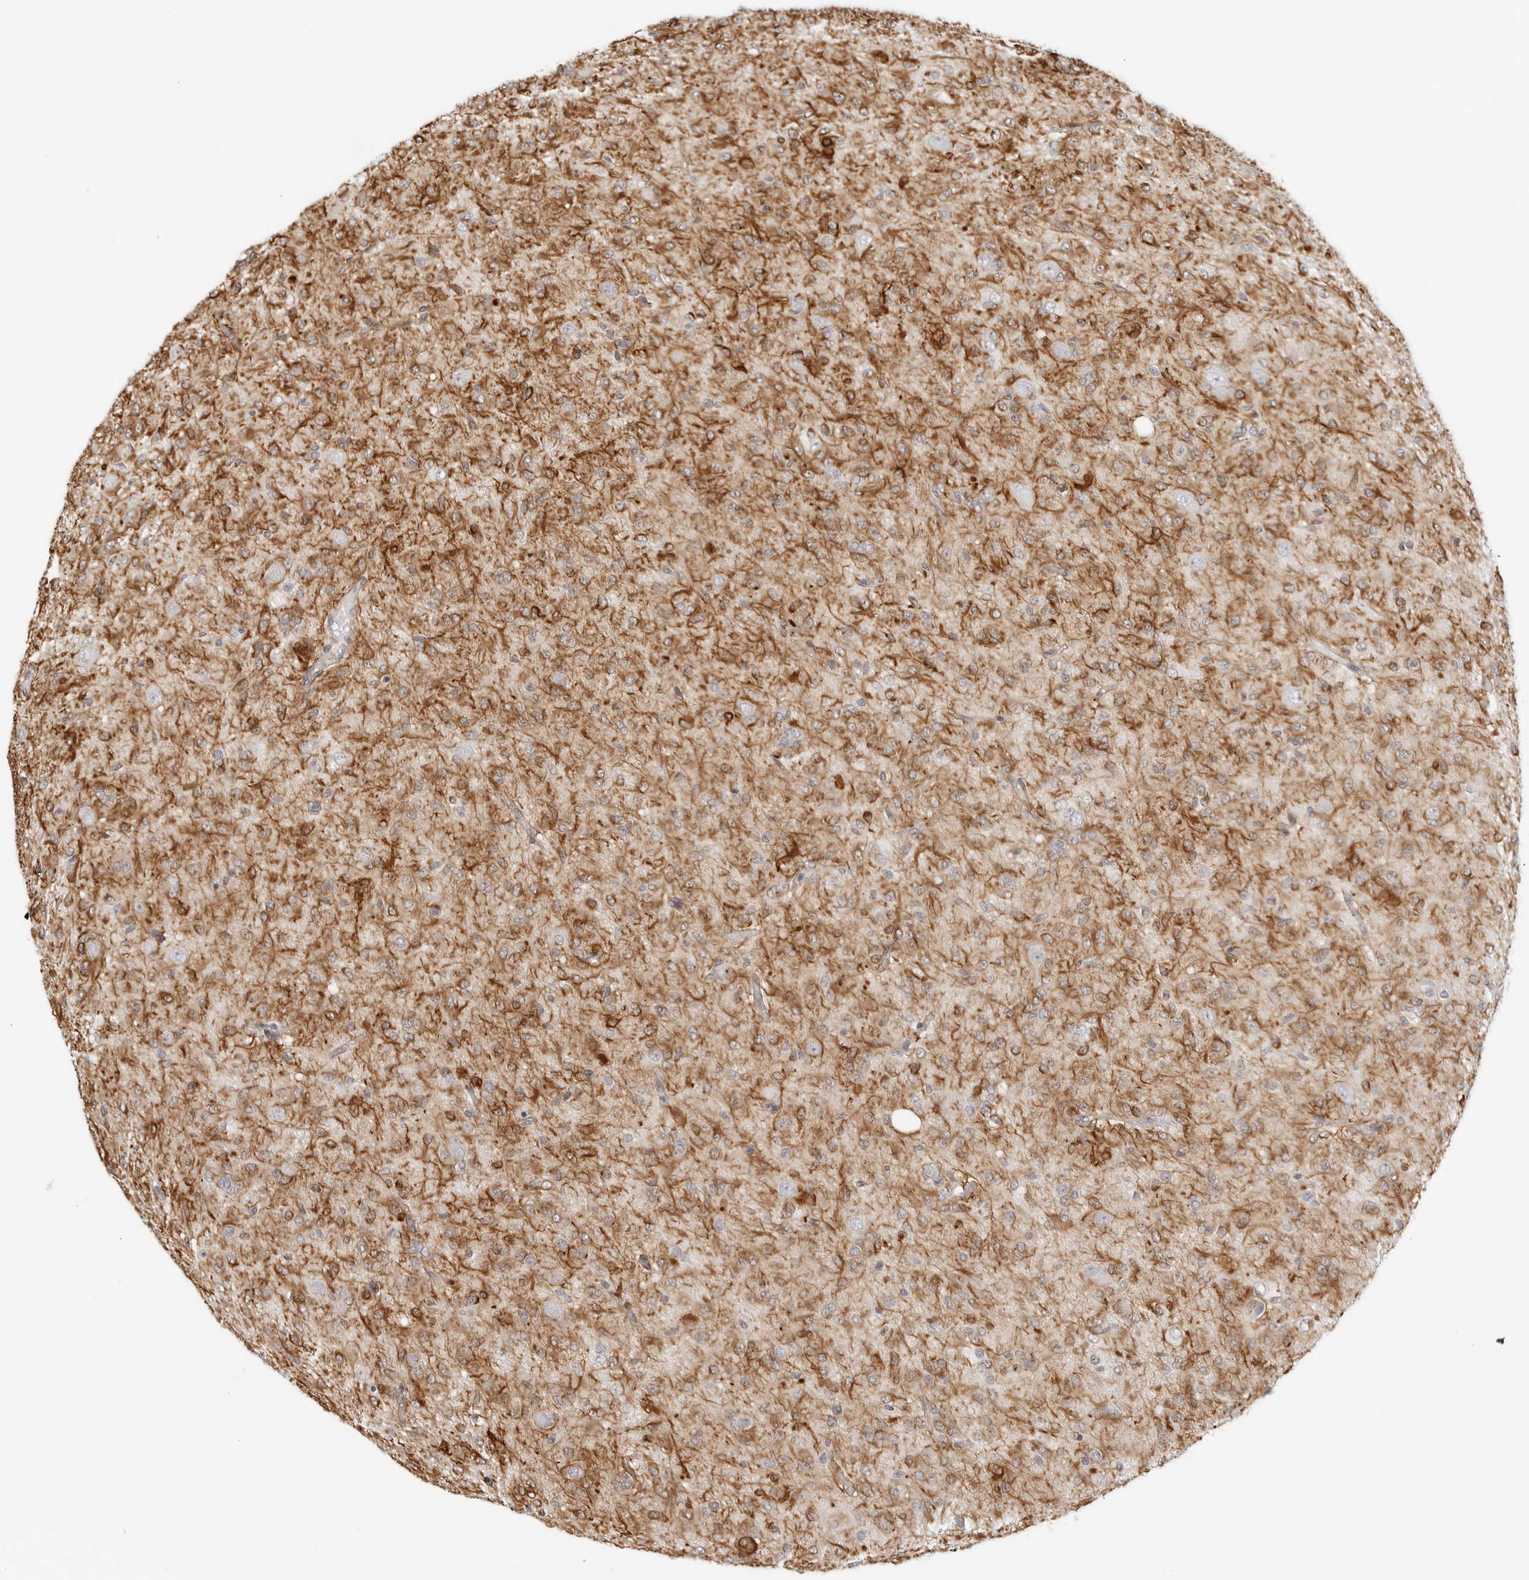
{"staining": {"intensity": "strong", "quantity": "<25%", "location": "cytoplasmic/membranous"}, "tissue": "glioma", "cell_type": "Tumor cells", "image_type": "cancer", "snomed": [{"axis": "morphology", "description": "Glioma, malignant, High grade"}, {"axis": "topography", "description": "Brain"}], "caption": "High-magnification brightfield microscopy of malignant glioma (high-grade) stained with DAB (3,3'-diaminobenzidine) (brown) and counterstained with hematoxylin (blue). tumor cells exhibit strong cytoplasmic/membranous expression is identified in approximately<25% of cells. (brown staining indicates protein expression, while blue staining denotes nuclei).", "gene": "NES", "patient": {"sex": "female", "age": 59}}